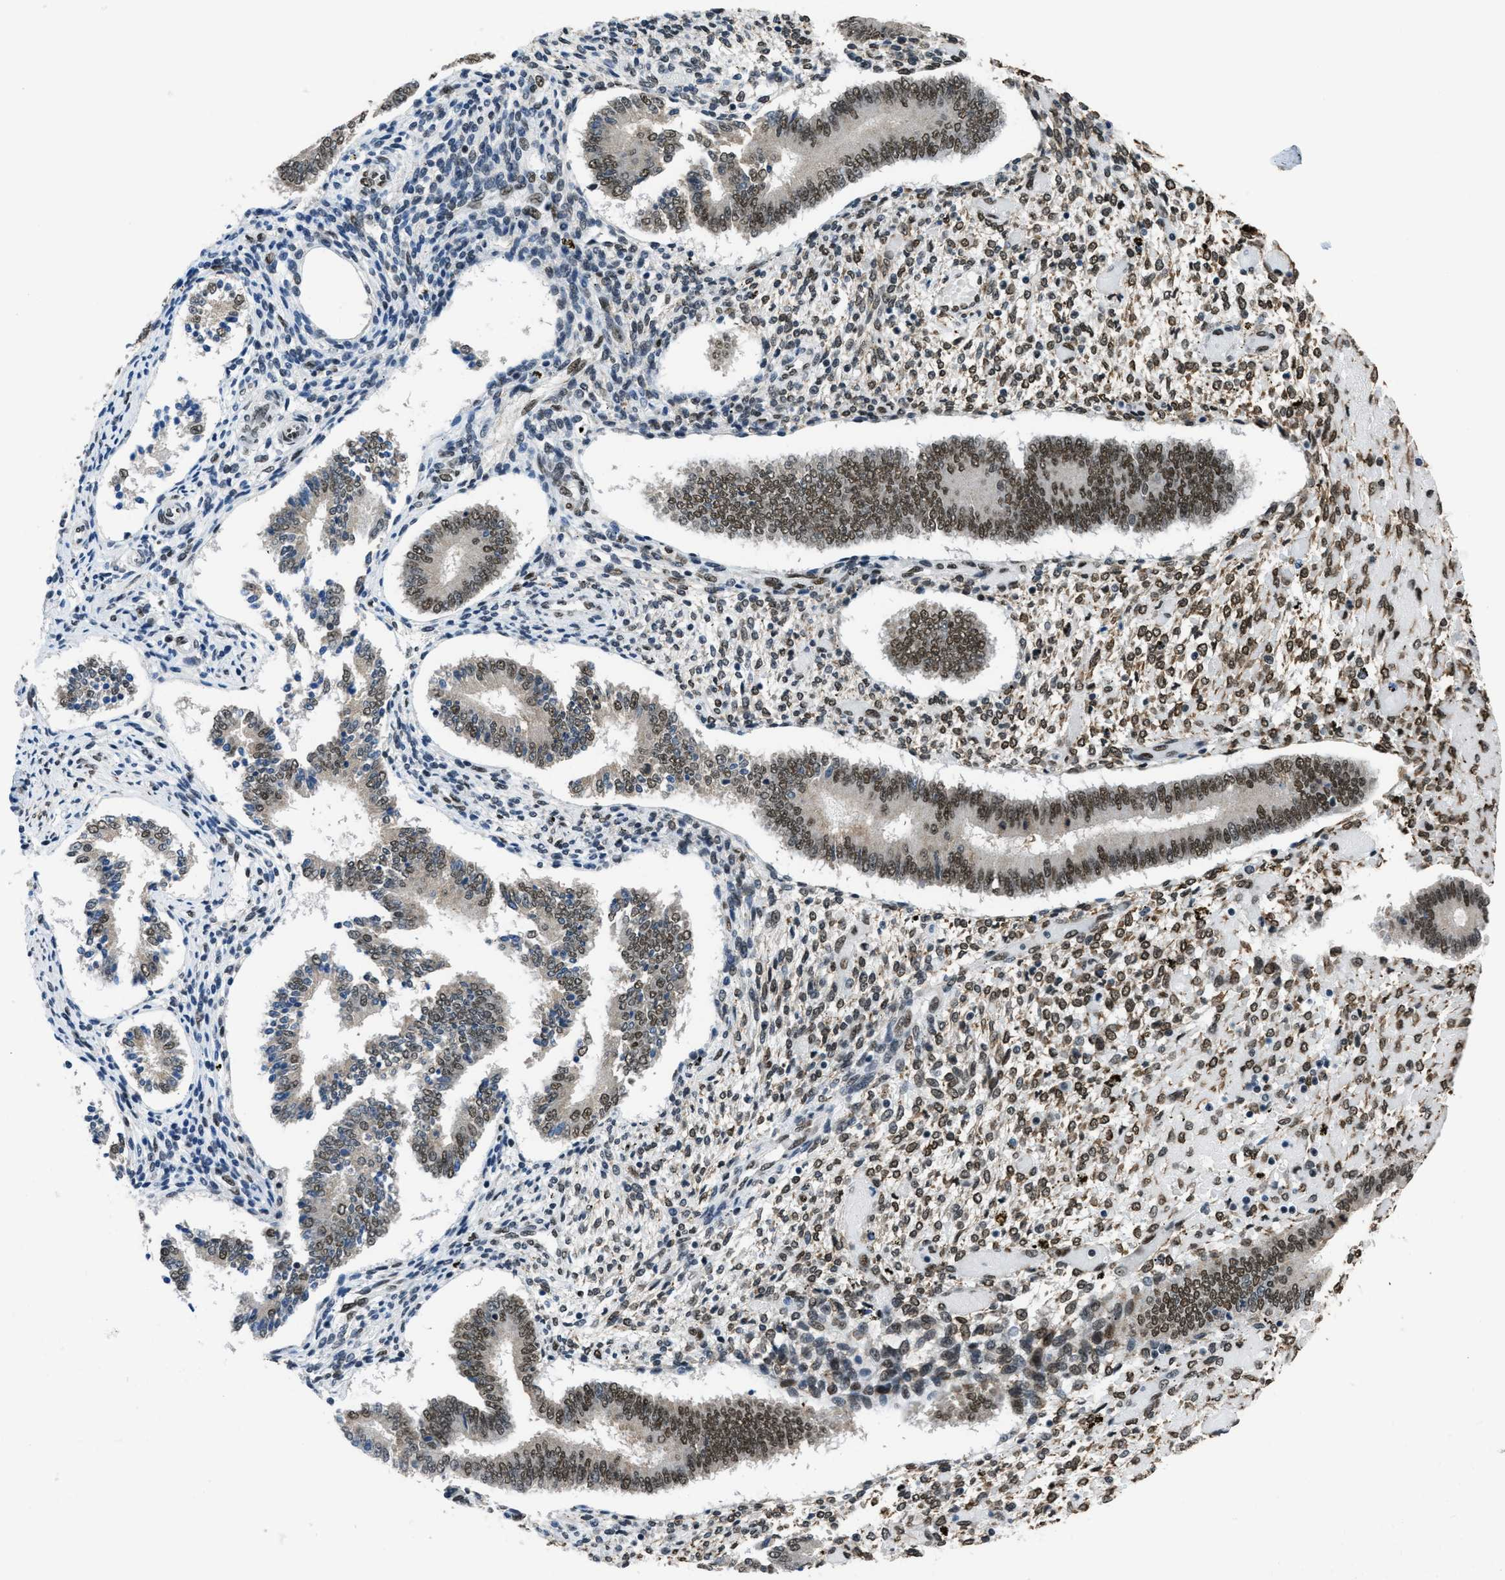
{"staining": {"intensity": "strong", "quantity": "25%-75%", "location": "cytoplasmic/membranous,nuclear"}, "tissue": "endometrium", "cell_type": "Cells in endometrial stroma", "image_type": "normal", "snomed": [{"axis": "morphology", "description": "Normal tissue, NOS"}, {"axis": "topography", "description": "Endometrium"}], "caption": "Protein analysis of unremarkable endometrium shows strong cytoplasmic/membranous,nuclear expression in approximately 25%-75% of cells in endometrial stroma. The staining was performed using DAB (3,3'-diaminobenzidine) to visualize the protein expression in brown, while the nuclei were stained in blue with hematoxylin (Magnification: 20x).", "gene": "GATAD2B", "patient": {"sex": "female", "age": 42}}